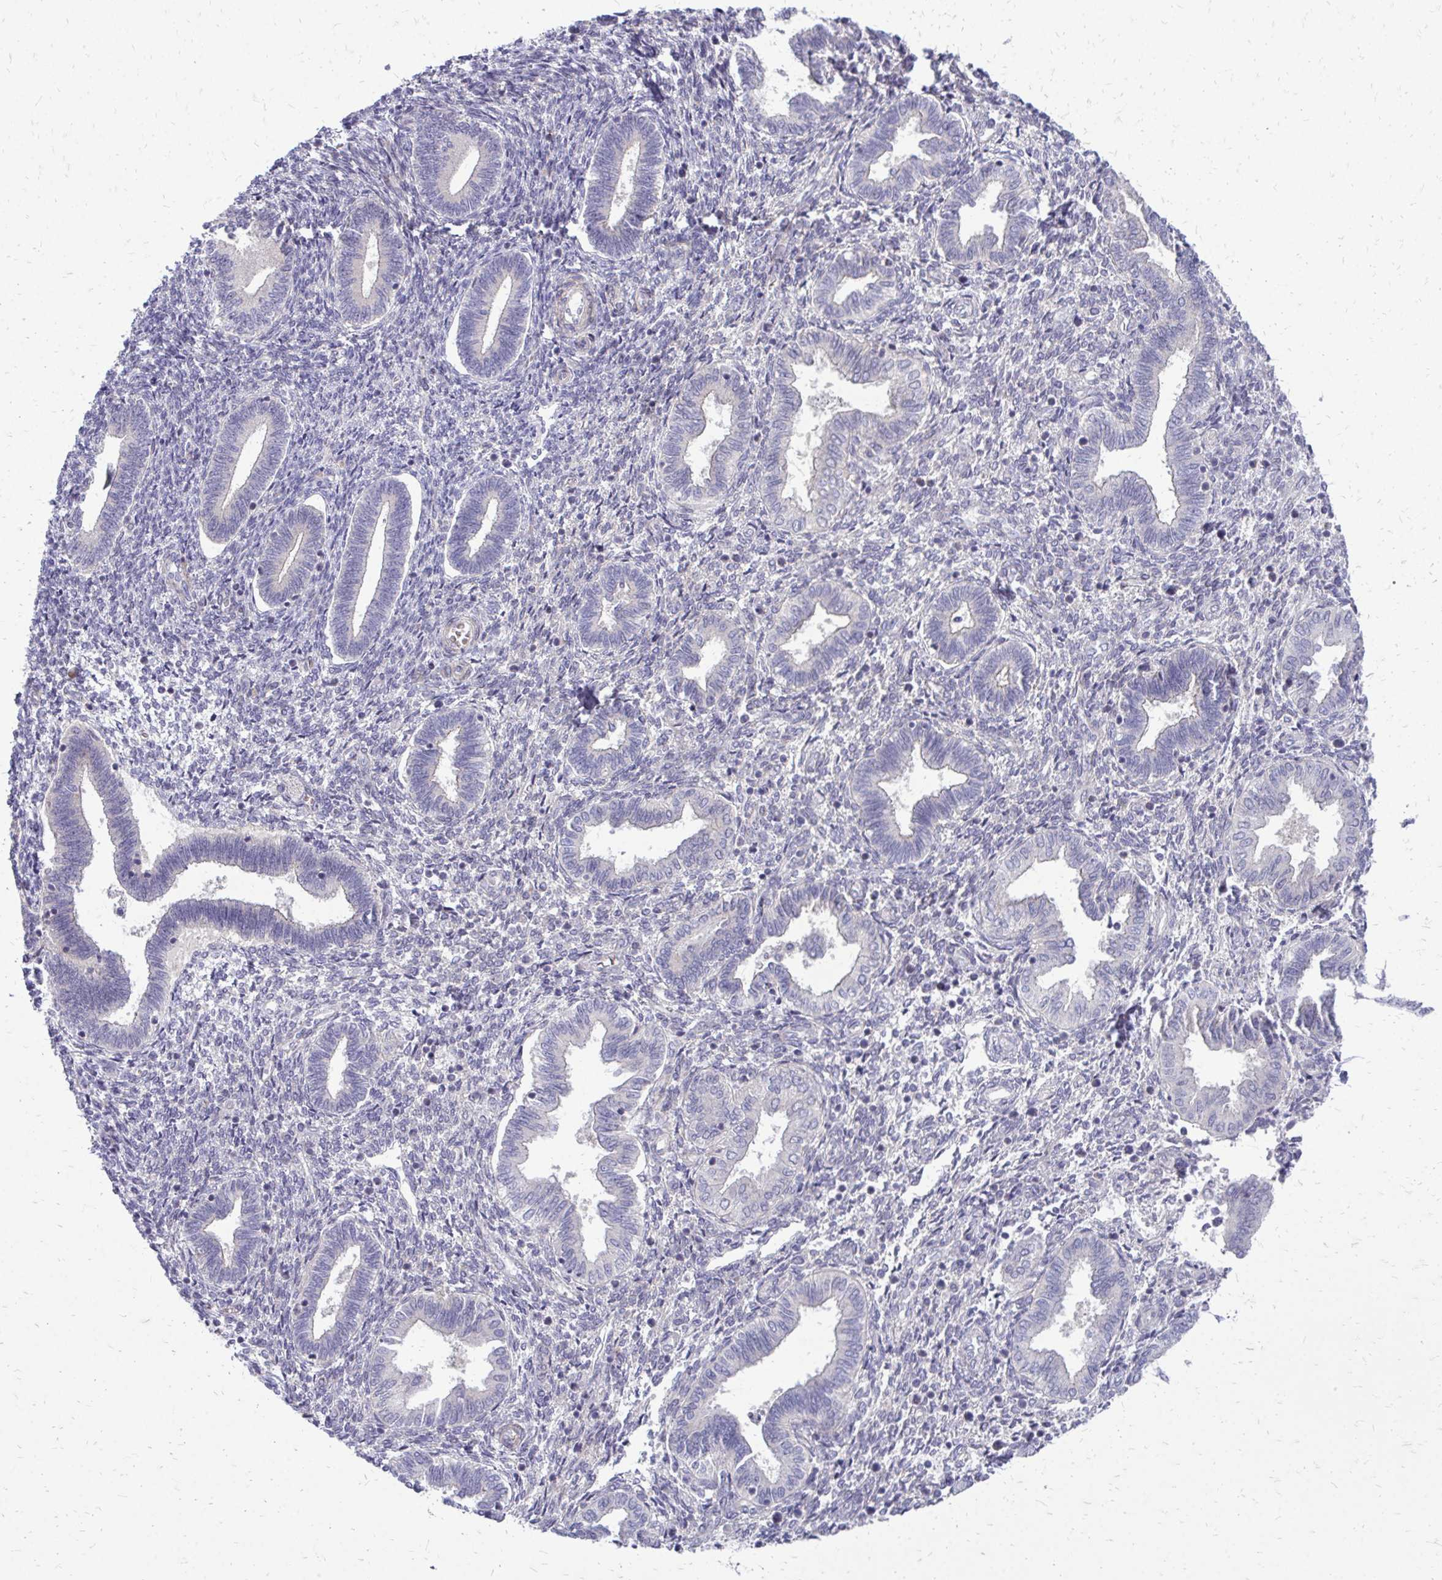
{"staining": {"intensity": "negative", "quantity": "none", "location": "none"}, "tissue": "endometrium", "cell_type": "Cells in endometrial stroma", "image_type": "normal", "snomed": [{"axis": "morphology", "description": "Normal tissue, NOS"}, {"axis": "topography", "description": "Endometrium"}], "caption": "Immunohistochemistry (IHC) image of normal endometrium: endometrium stained with DAB demonstrates no significant protein positivity in cells in endometrial stroma.", "gene": "PPDPFL", "patient": {"sex": "female", "age": 42}}